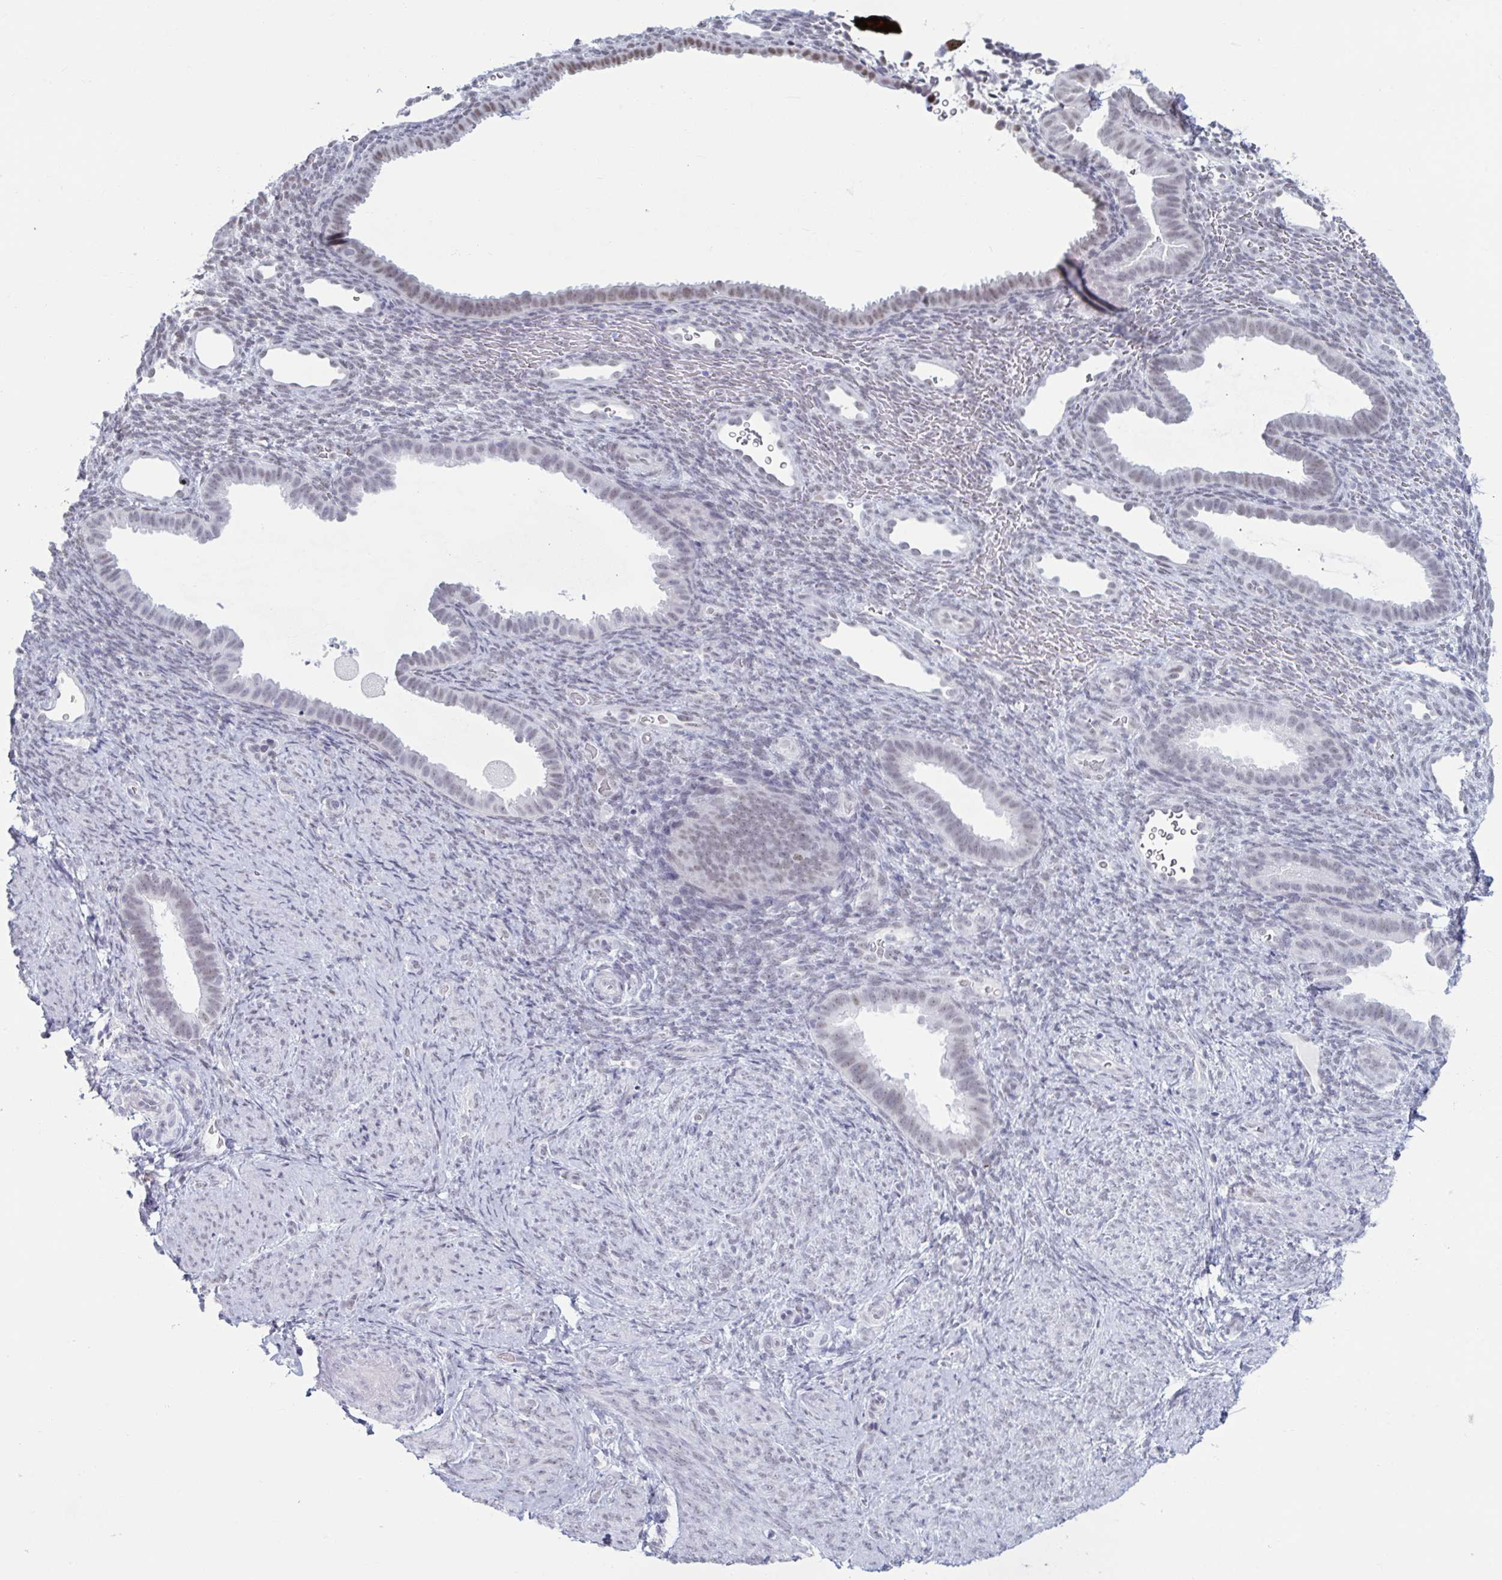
{"staining": {"intensity": "negative", "quantity": "none", "location": "none"}, "tissue": "endometrium", "cell_type": "Cells in endometrial stroma", "image_type": "normal", "snomed": [{"axis": "morphology", "description": "Normal tissue, NOS"}, {"axis": "topography", "description": "Endometrium"}], "caption": "IHC of normal human endometrium demonstrates no staining in cells in endometrial stroma.", "gene": "MSMB", "patient": {"sex": "female", "age": 34}}